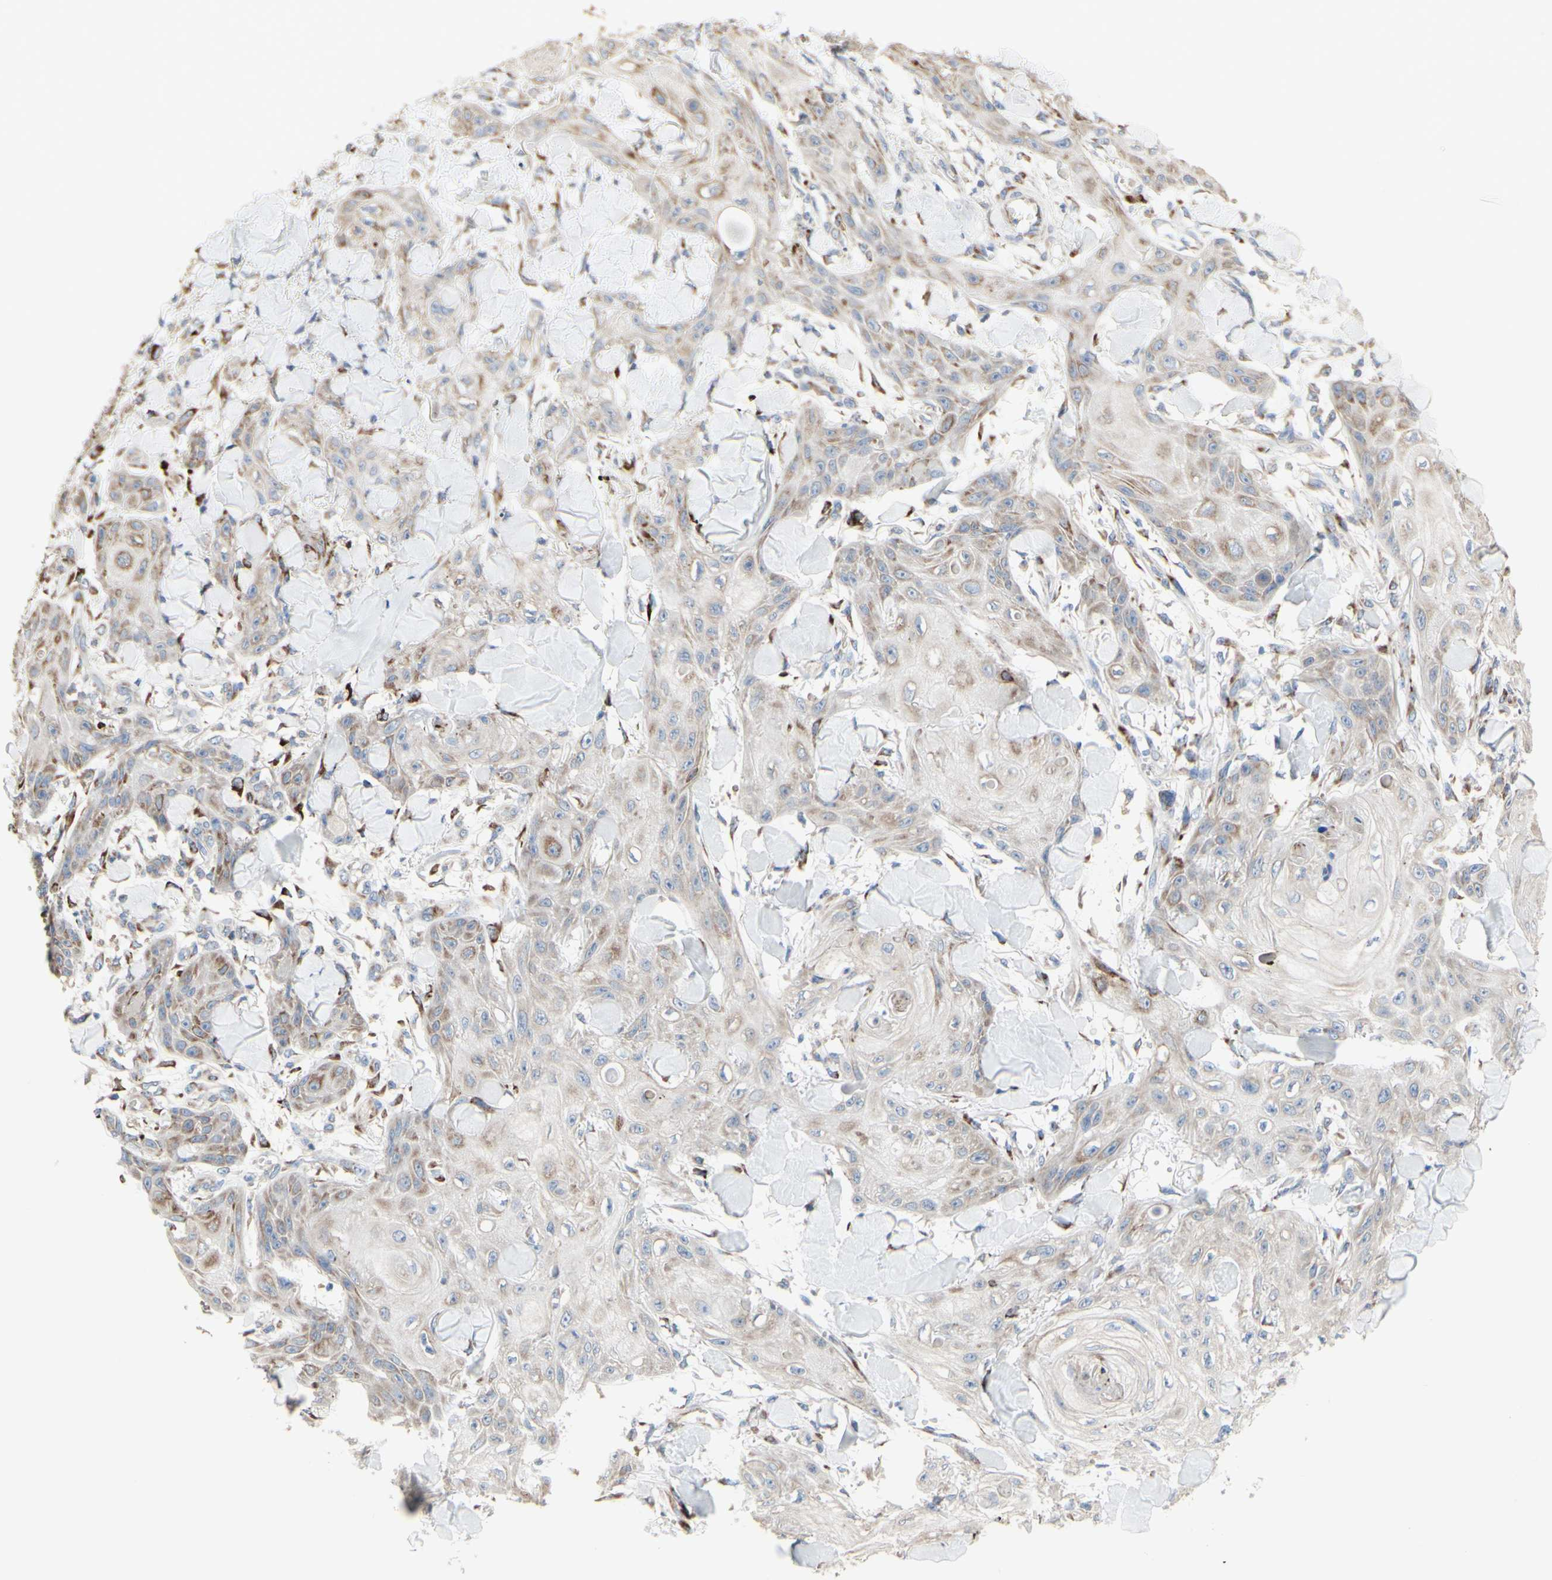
{"staining": {"intensity": "moderate", "quantity": "<25%", "location": "cytoplasmic/membranous"}, "tissue": "skin cancer", "cell_type": "Tumor cells", "image_type": "cancer", "snomed": [{"axis": "morphology", "description": "Squamous cell carcinoma, NOS"}, {"axis": "topography", "description": "Skin"}], "caption": "Immunohistochemical staining of skin cancer shows low levels of moderate cytoplasmic/membranous protein staining in approximately <25% of tumor cells.", "gene": "AGPAT5", "patient": {"sex": "male", "age": 74}}